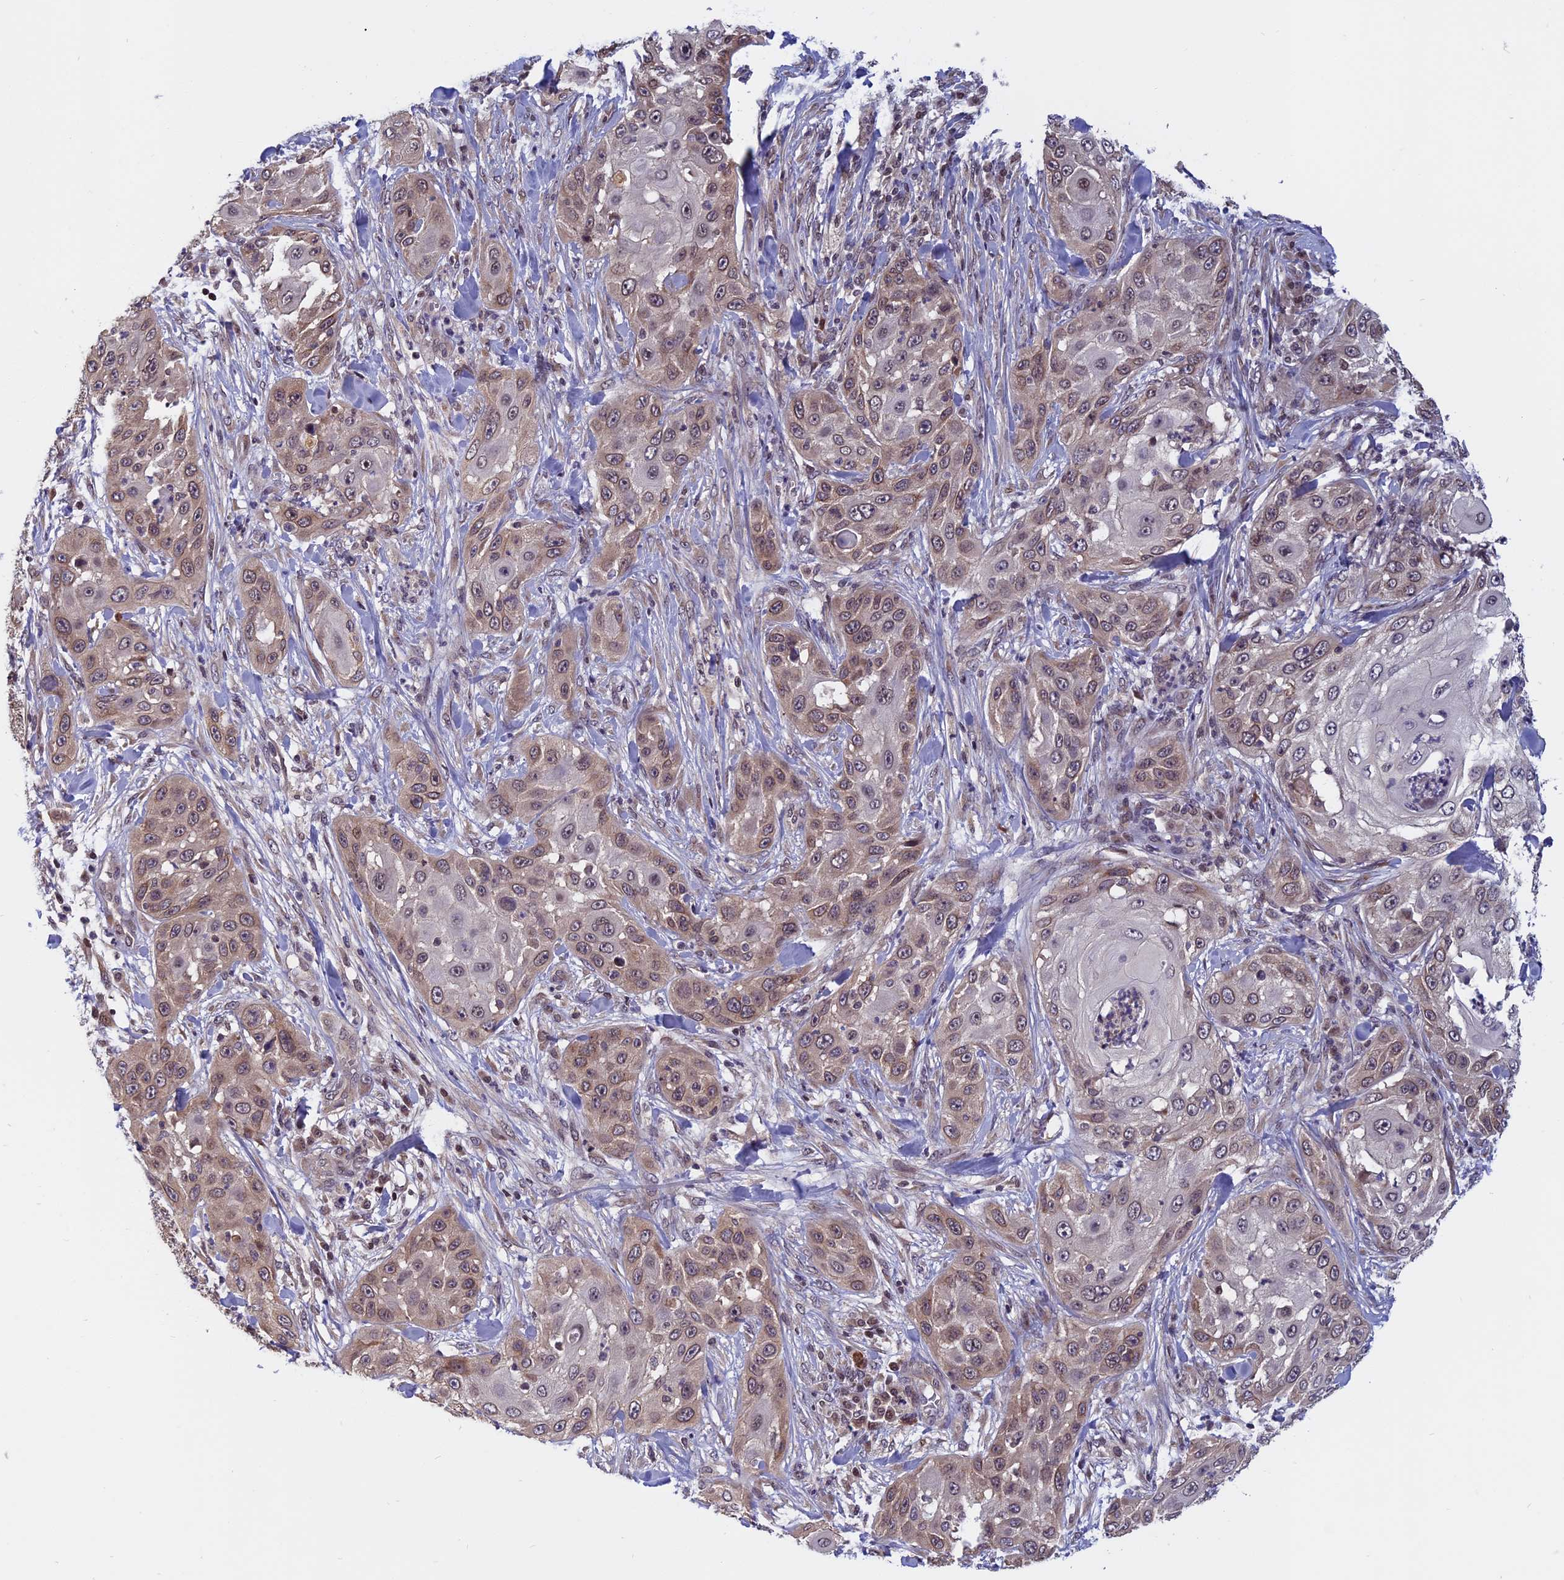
{"staining": {"intensity": "weak", "quantity": "25%-75%", "location": "cytoplasmic/membranous"}, "tissue": "skin cancer", "cell_type": "Tumor cells", "image_type": "cancer", "snomed": [{"axis": "morphology", "description": "Squamous cell carcinoma, NOS"}, {"axis": "topography", "description": "Skin"}], "caption": "Immunohistochemistry staining of squamous cell carcinoma (skin), which shows low levels of weak cytoplasmic/membranous staining in approximately 25%-75% of tumor cells indicating weak cytoplasmic/membranous protein staining. The staining was performed using DAB (3,3'-diaminobenzidine) (brown) for protein detection and nuclei were counterstained in hematoxylin (blue).", "gene": "CCDC113", "patient": {"sex": "female", "age": 44}}